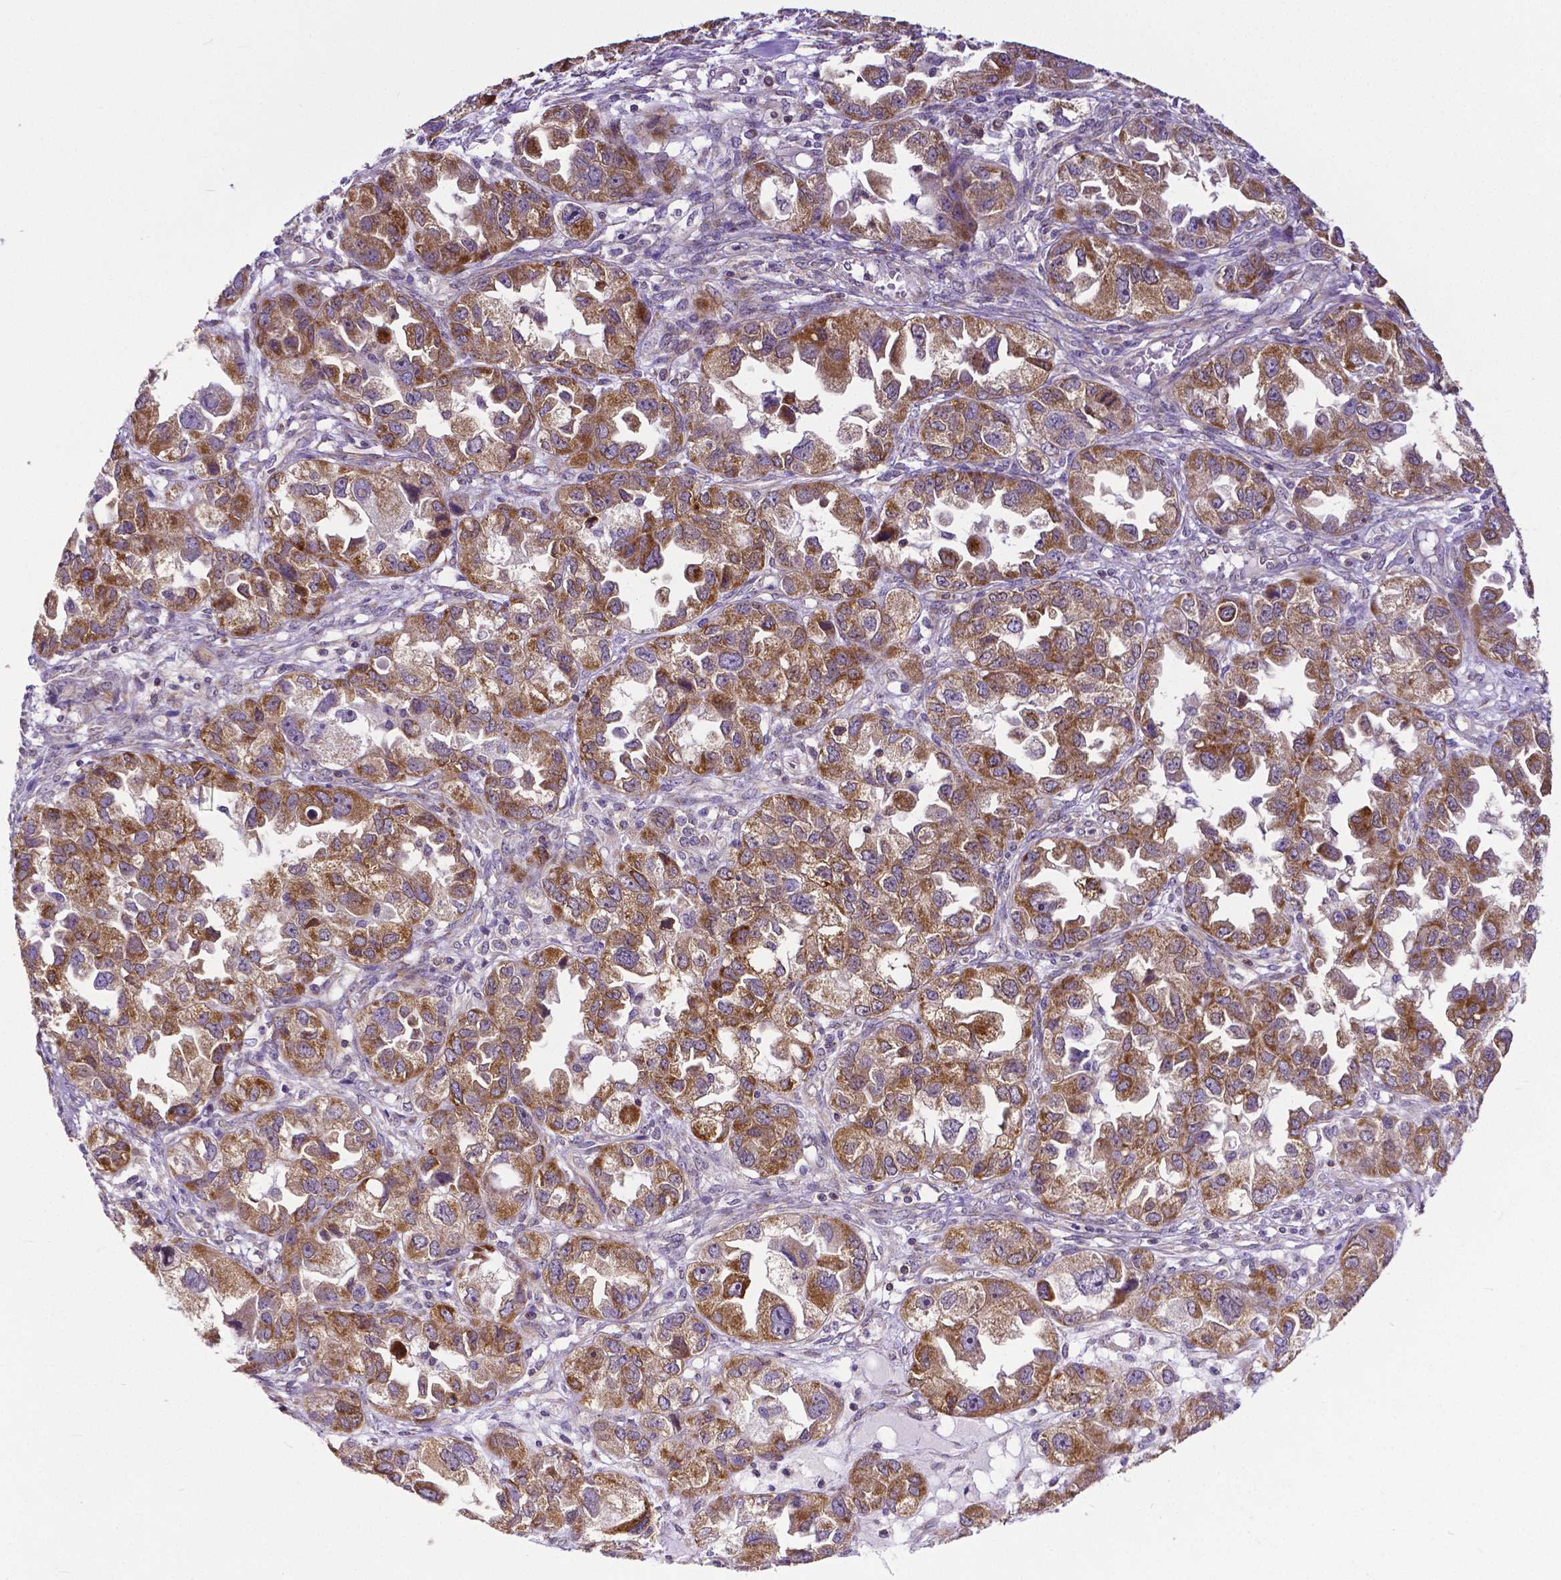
{"staining": {"intensity": "moderate", "quantity": ">75%", "location": "cytoplasmic/membranous"}, "tissue": "ovarian cancer", "cell_type": "Tumor cells", "image_type": "cancer", "snomed": [{"axis": "morphology", "description": "Cystadenocarcinoma, serous, NOS"}, {"axis": "topography", "description": "Ovary"}], "caption": "The micrograph demonstrates a brown stain indicating the presence of a protein in the cytoplasmic/membranous of tumor cells in ovarian cancer.", "gene": "MCL1", "patient": {"sex": "female", "age": 84}}